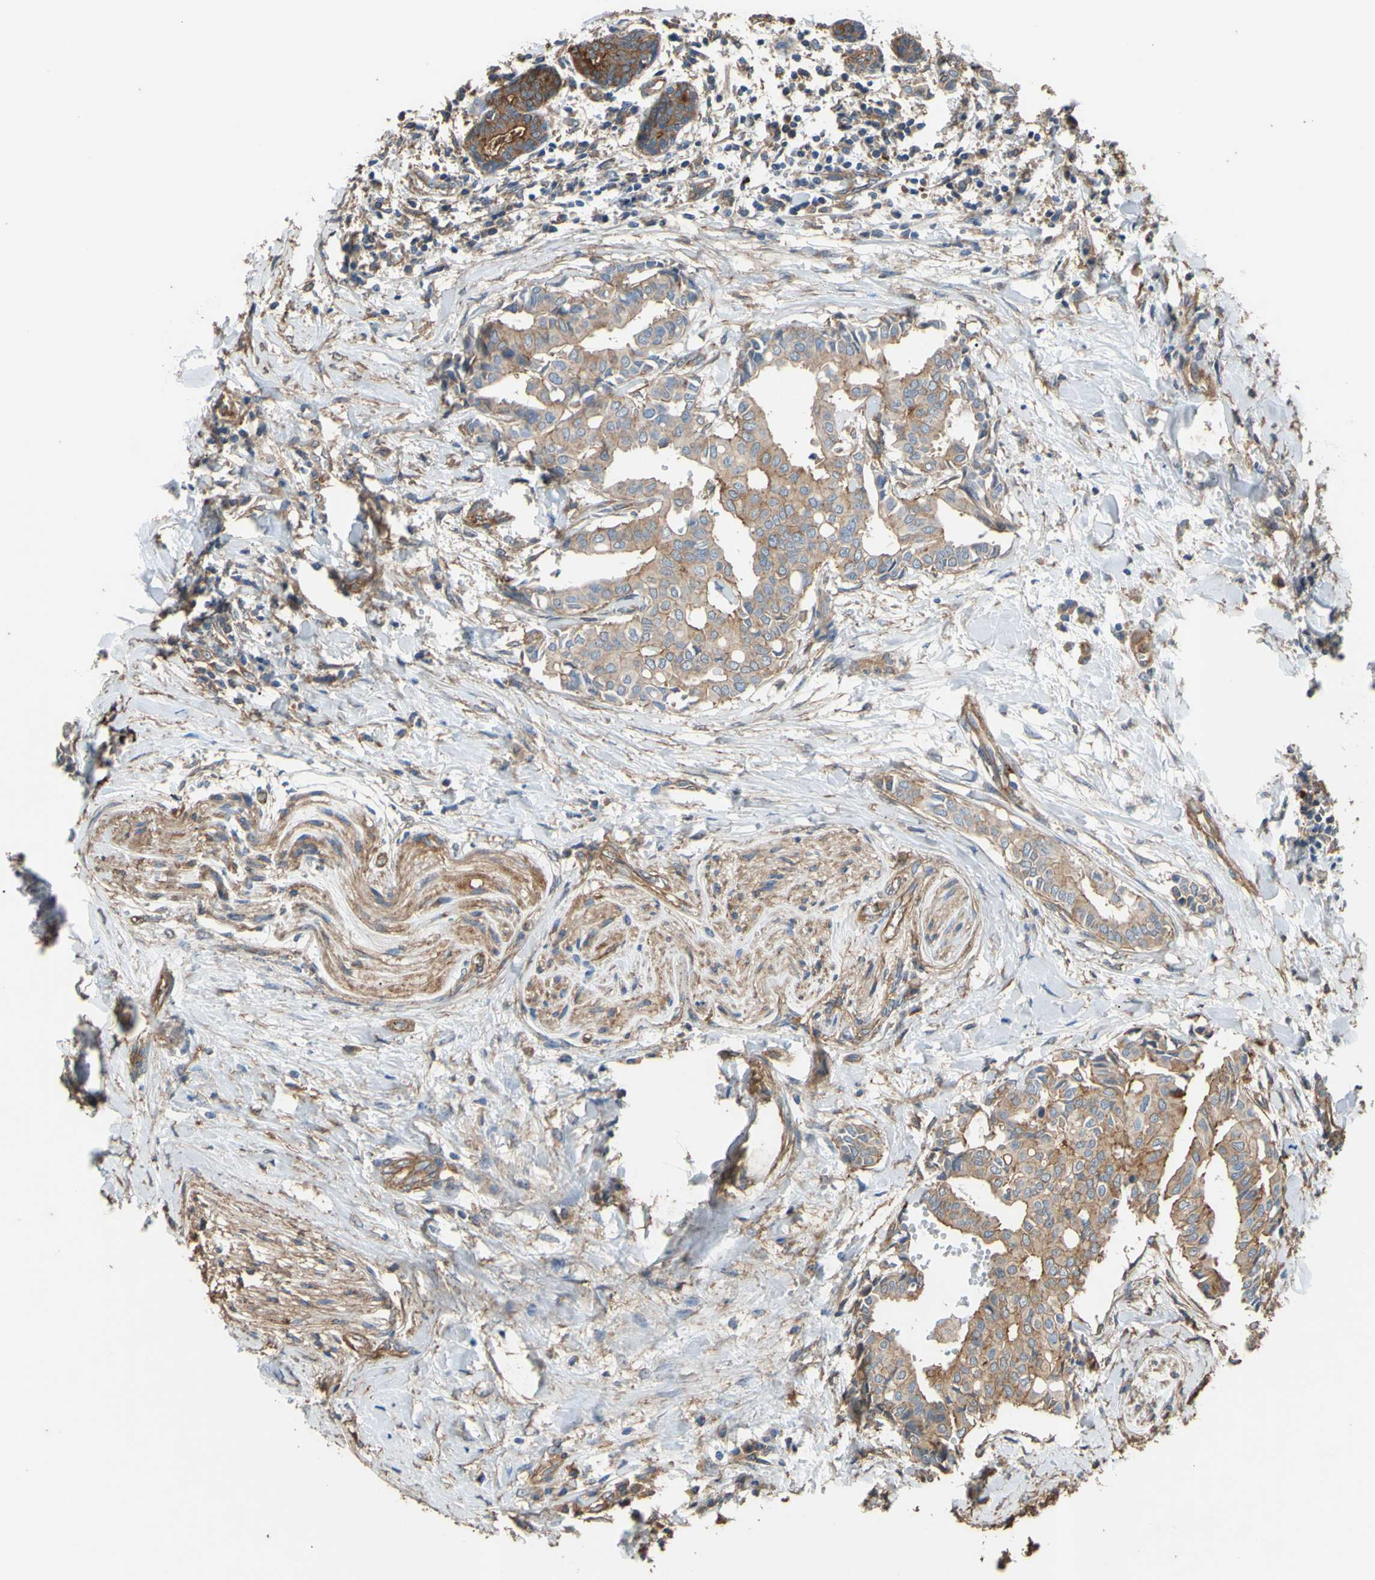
{"staining": {"intensity": "moderate", "quantity": ">75%", "location": "cytoplasmic/membranous"}, "tissue": "head and neck cancer", "cell_type": "Tumor cells", "image_type": "cancer", "snomed": [{"axis": "morphology", "description": "Adenocarcinoma, NOS"}, {"axis": "topography", "description": "Salivary gland"}, {"axis": "topography", "description": "Head-Neck"}], "caption": "IHC of head and neck cancer (adenocarcinoma) displays medium levels of moderate cytoplasmic/membranous positivity in about >75% of tumor cells. (IHC, brightfield microscopy, high magnification).", "gene": "CTTN", "patient": {"sex": "female", "age": 59}}